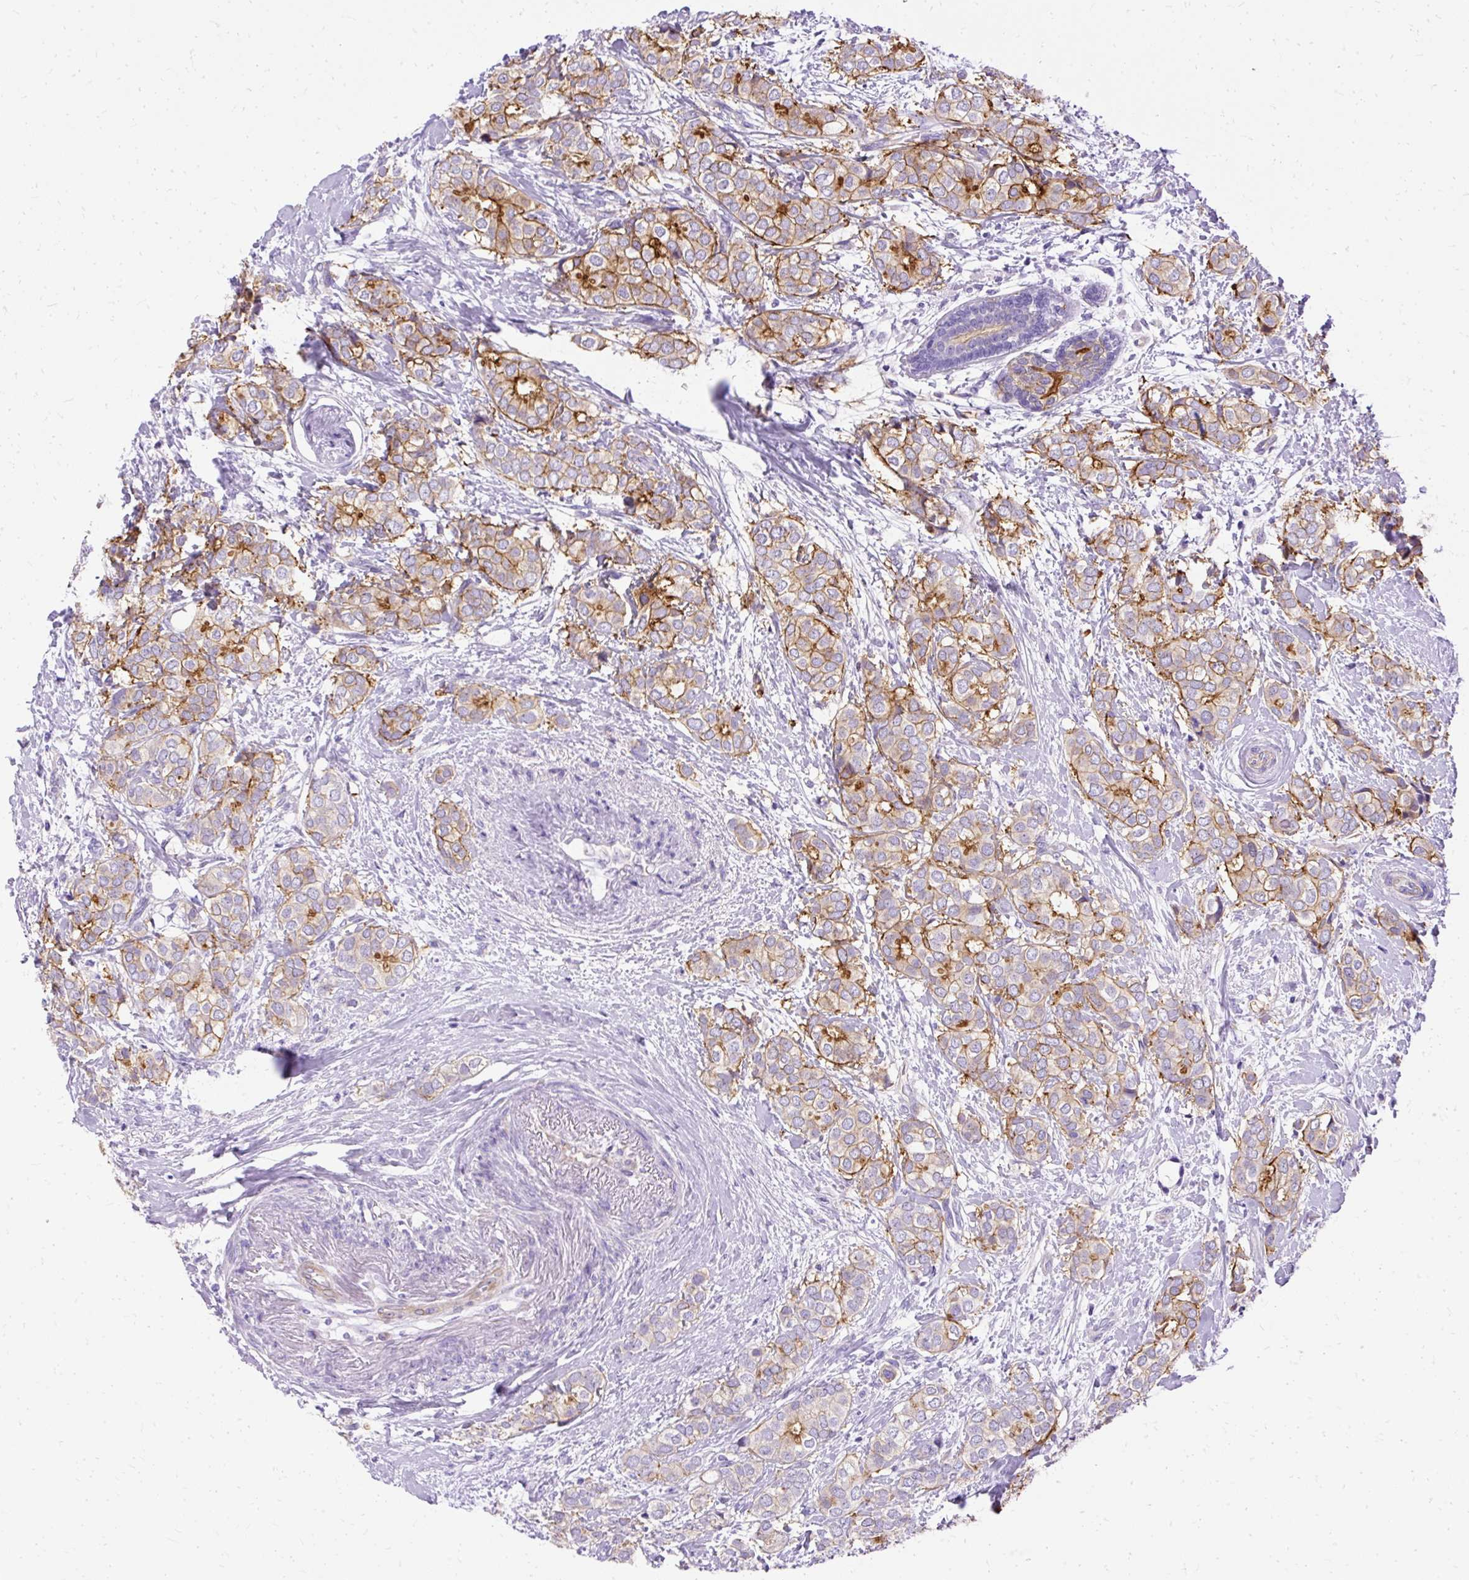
{"staining": {"intensity": "moderate", "quantity": ">75%", "location": "cytoplasmic/membranous"}, "tissue": "breast cancer", "cell_type": "Tumor cells", "image_type": "cancer", "snomed": [{"axis": "morphology", "description": "Duct carcinoma"}, {"axis": "topography", "description": "Breast"}], "caption": "This histopathology image shows intraductal carcinoma (breast) stained with immunohistochemistry (IHC) to label a protein in brown. The cytoplasmic/membranous of tumor cells show moderate positivity for the protein. Nuclei are counter-stained blue.", "gene": "MYO6", "patient": {"sex": "female", "age": 73}}